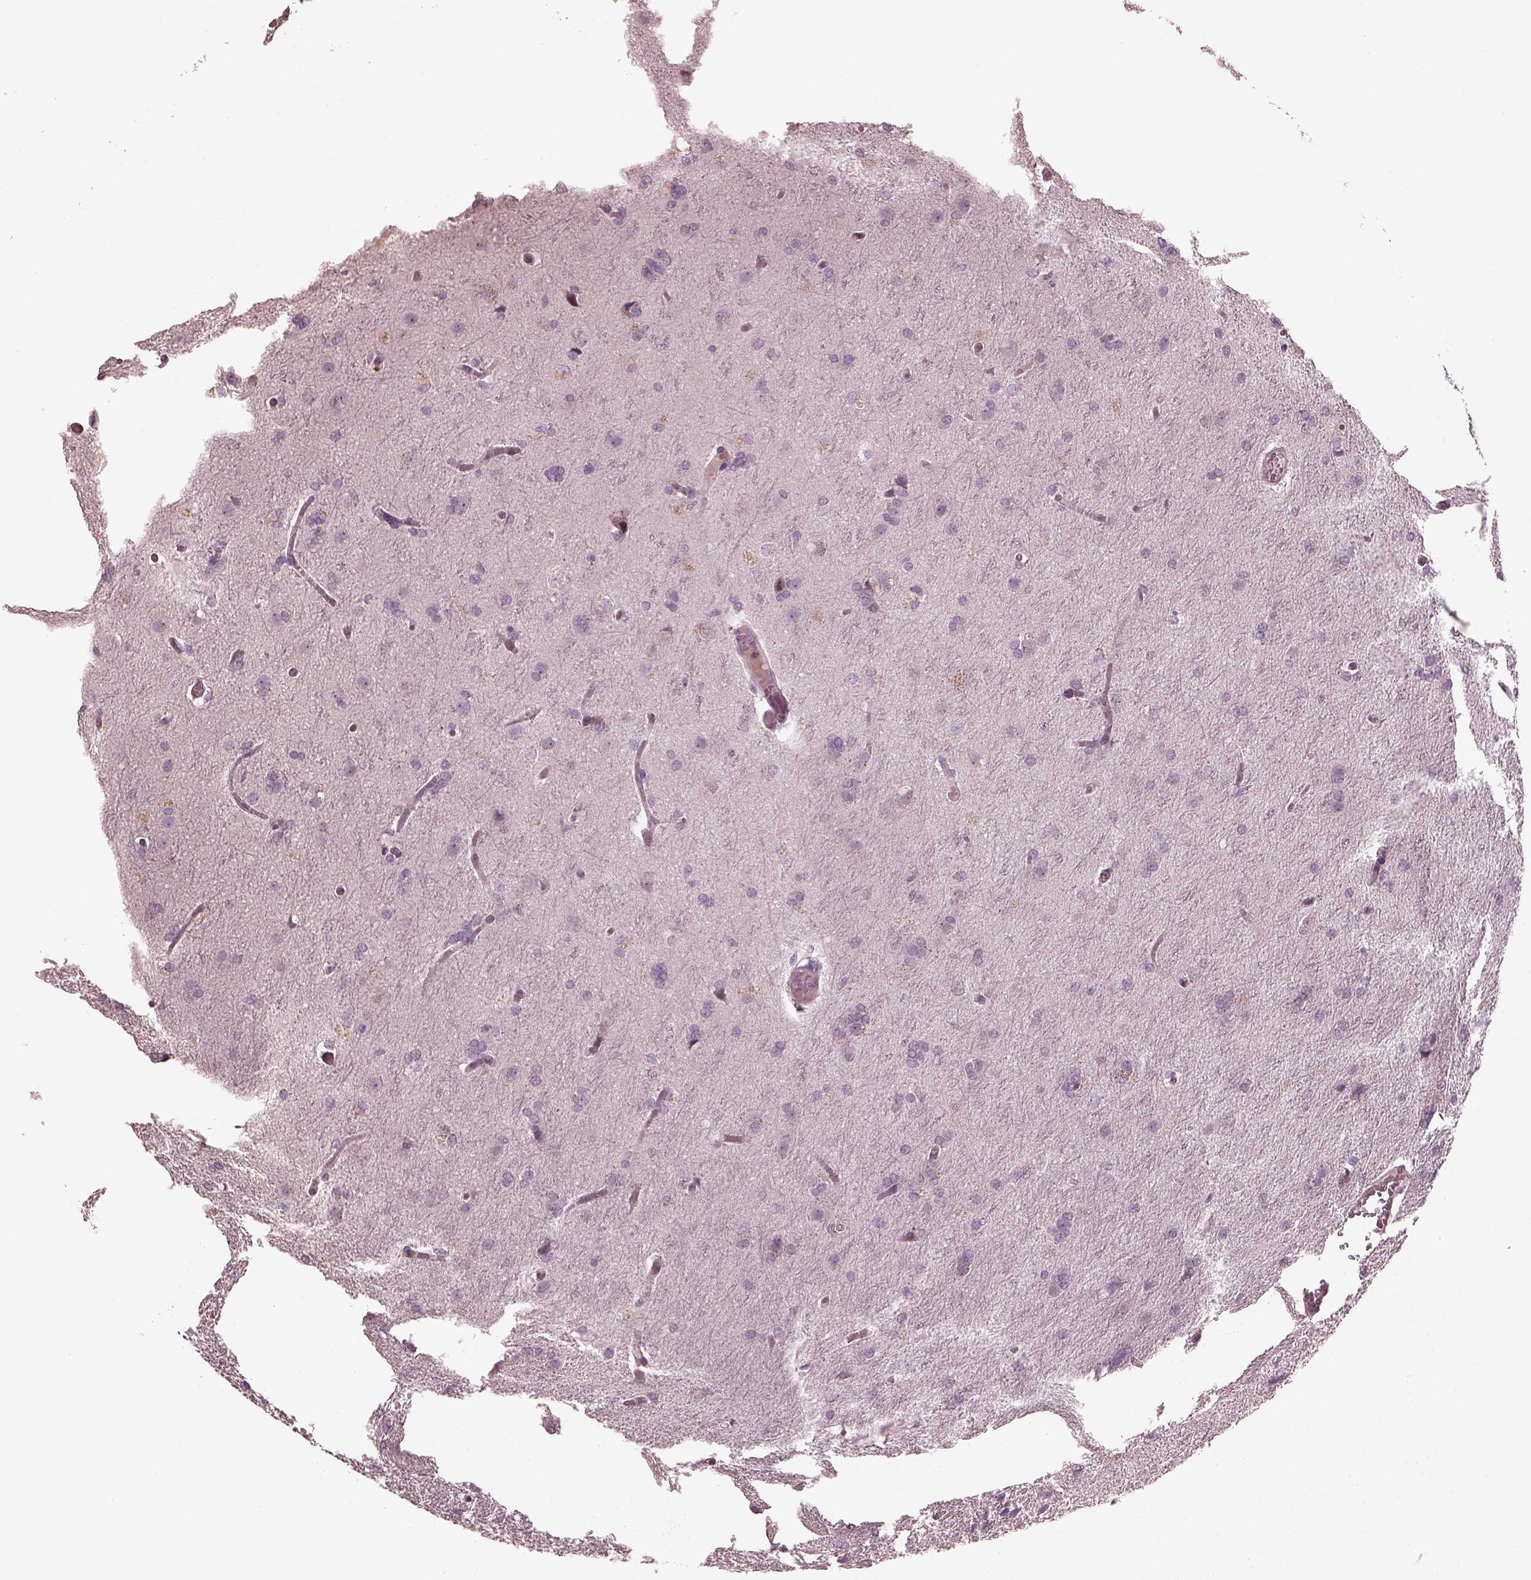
{"staining": {"intensity": "negative", "quantity": "none", "location": "none"}, "tissue": "glioma", "cell_type": "Tumor cells", "image_type": "cancer", "snomed": [{"axis": "morphology", "description": "Glioma, malignant, High grade"}, {"axis": "topography", "description": "Brain"}], "caption": "Immunohistochemistry image of neoplastic tissue: malignant high-grade glioma stained with DAB shows no significant protein expression in tumor cells.", "gene": "OPTC", "patient": {"sex": "male", "age": 68}}